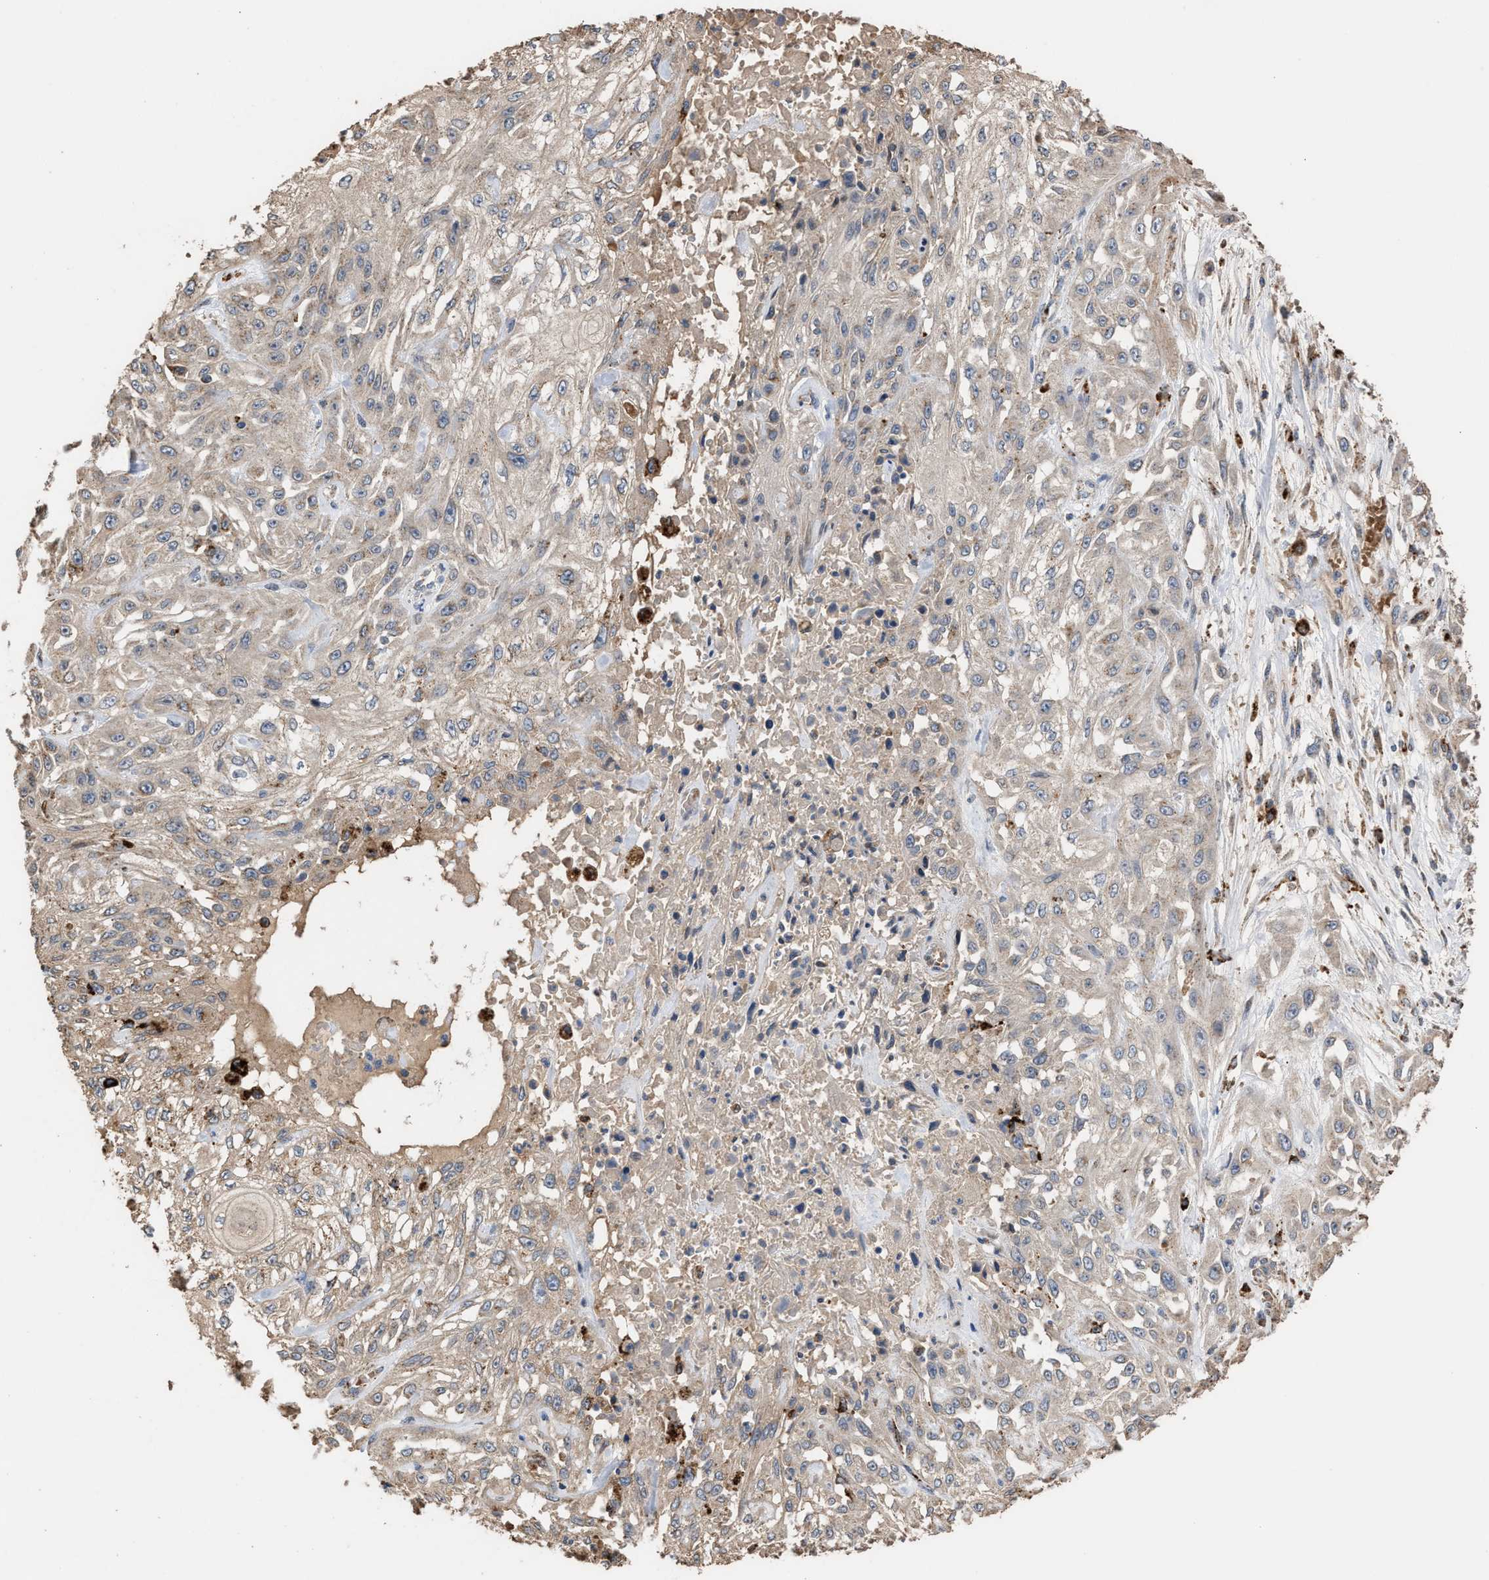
{"staining": {"intensity": "negative", "quantity": "none", "location": "none"}, "tissue": "skin cancer", "cell_type": "Tumor cells", "image_type": "cancer", "snomed": [{"axis": "morphology", "description": "Squamous cell carcinoma, NOS"}, {"axis": "morphology", "description": "Squamous cell carcinoma, metastatic, NOS"}, {"axis": "topography", "description": "Skin"}, {"axis": "topography", "description": "Lymph node"}], "caption": "Image shows no protein expression in tumor cells of skin cancer tissue.", "gene": "ELMO3", "patient": {"sex": "male", "age": 75}}